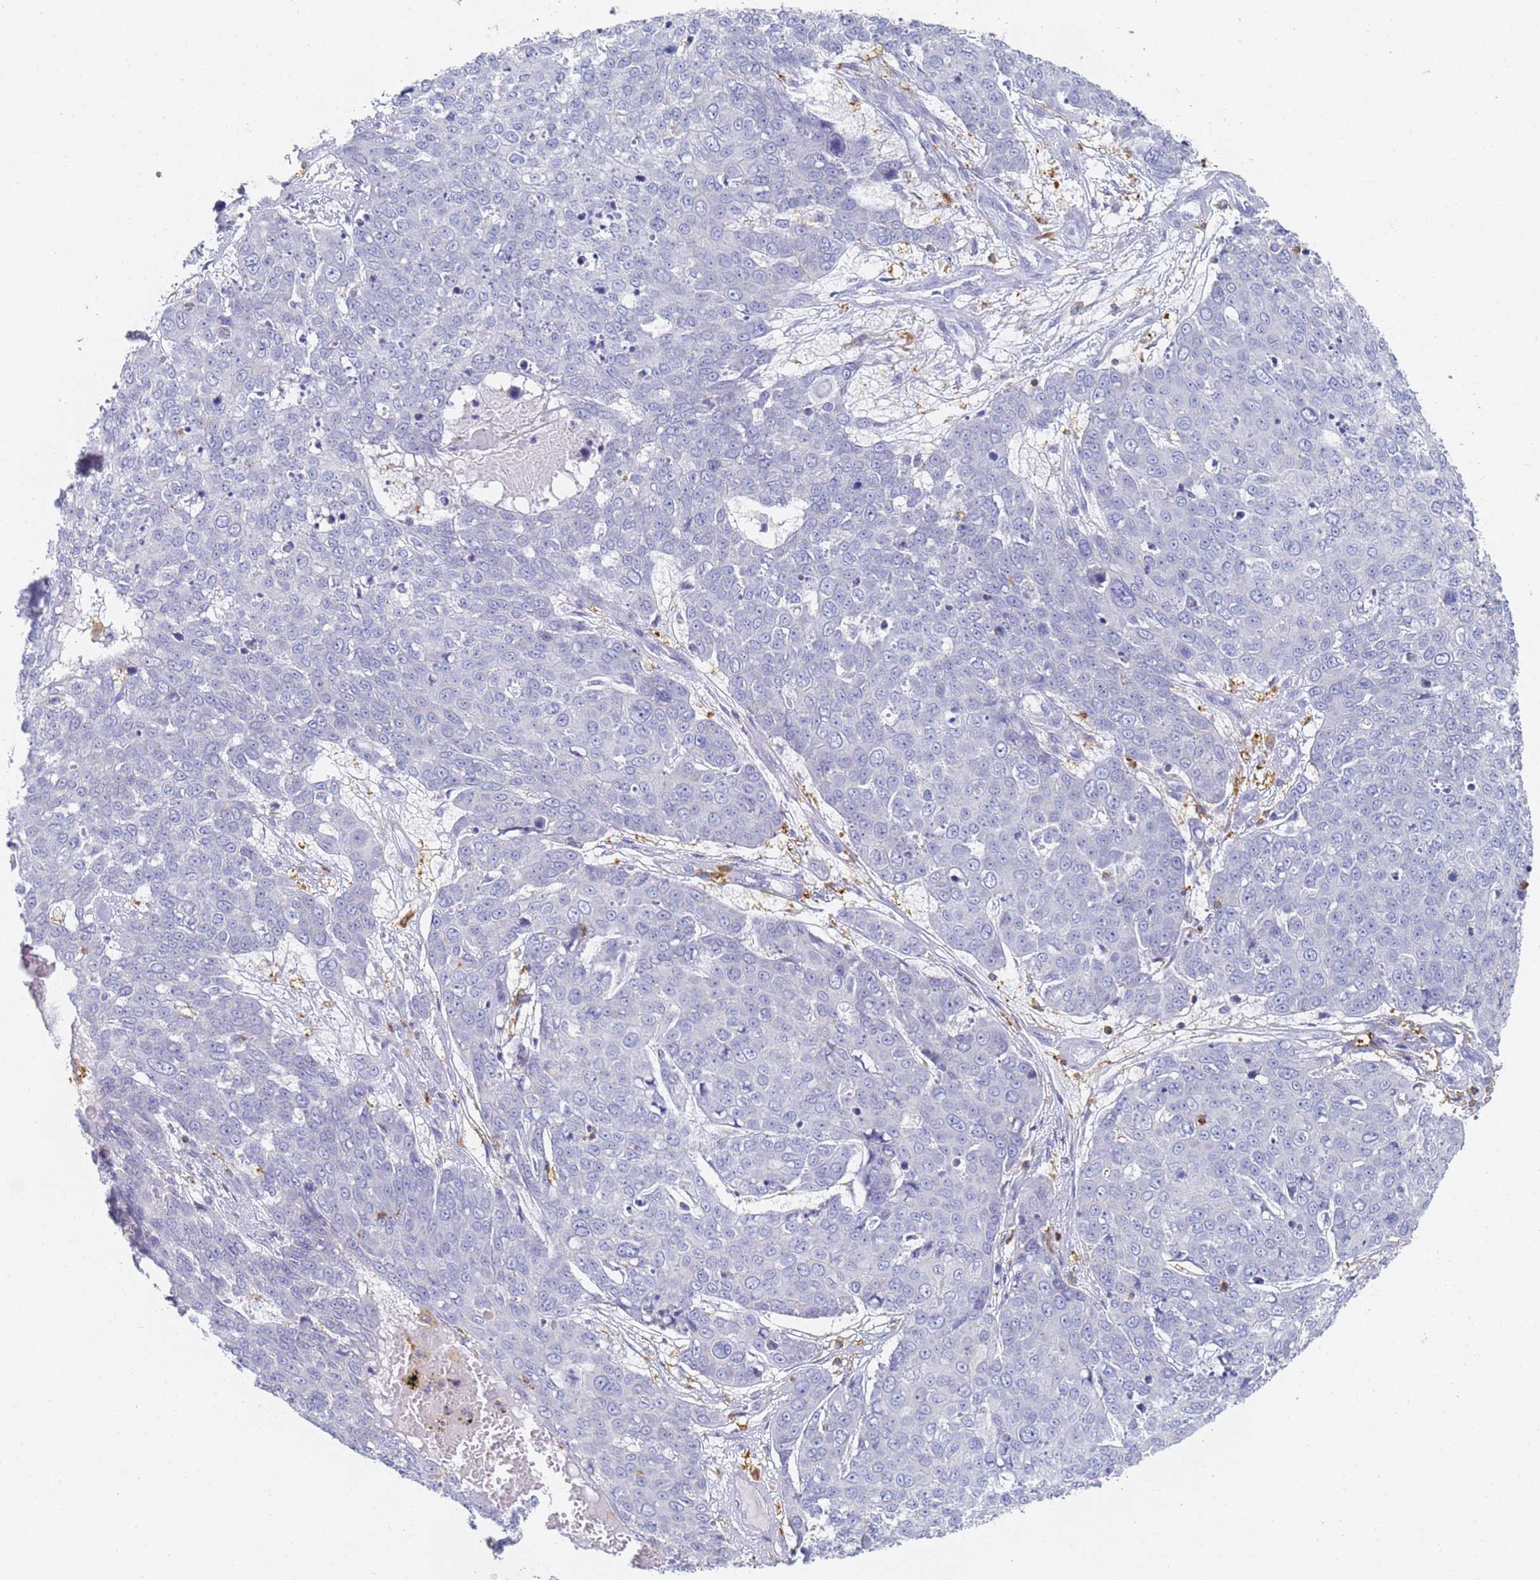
{"staining": {"intensity": "negative", "quantity": "none", "location": "none"}, "tissue": "skin cancer", "cell_type": "Tumor cells", "image_type": "cancer", "snomed": [{"axis": "morphology", "description": "Squamous cell carcinoma, NOS"}, {"axis": "topography", "description": "Skin"}], "caption": "The IHC photomicrograph has no significant positivity in tumor cells of skin cancer (squamous cell carcinoma) tissue. The staining is performed using DAB brown chromogen with nuclei counter-stained in using hematoxylin.", "gene": "BIN2", "patient": {"sex": "male", "age": 71}}